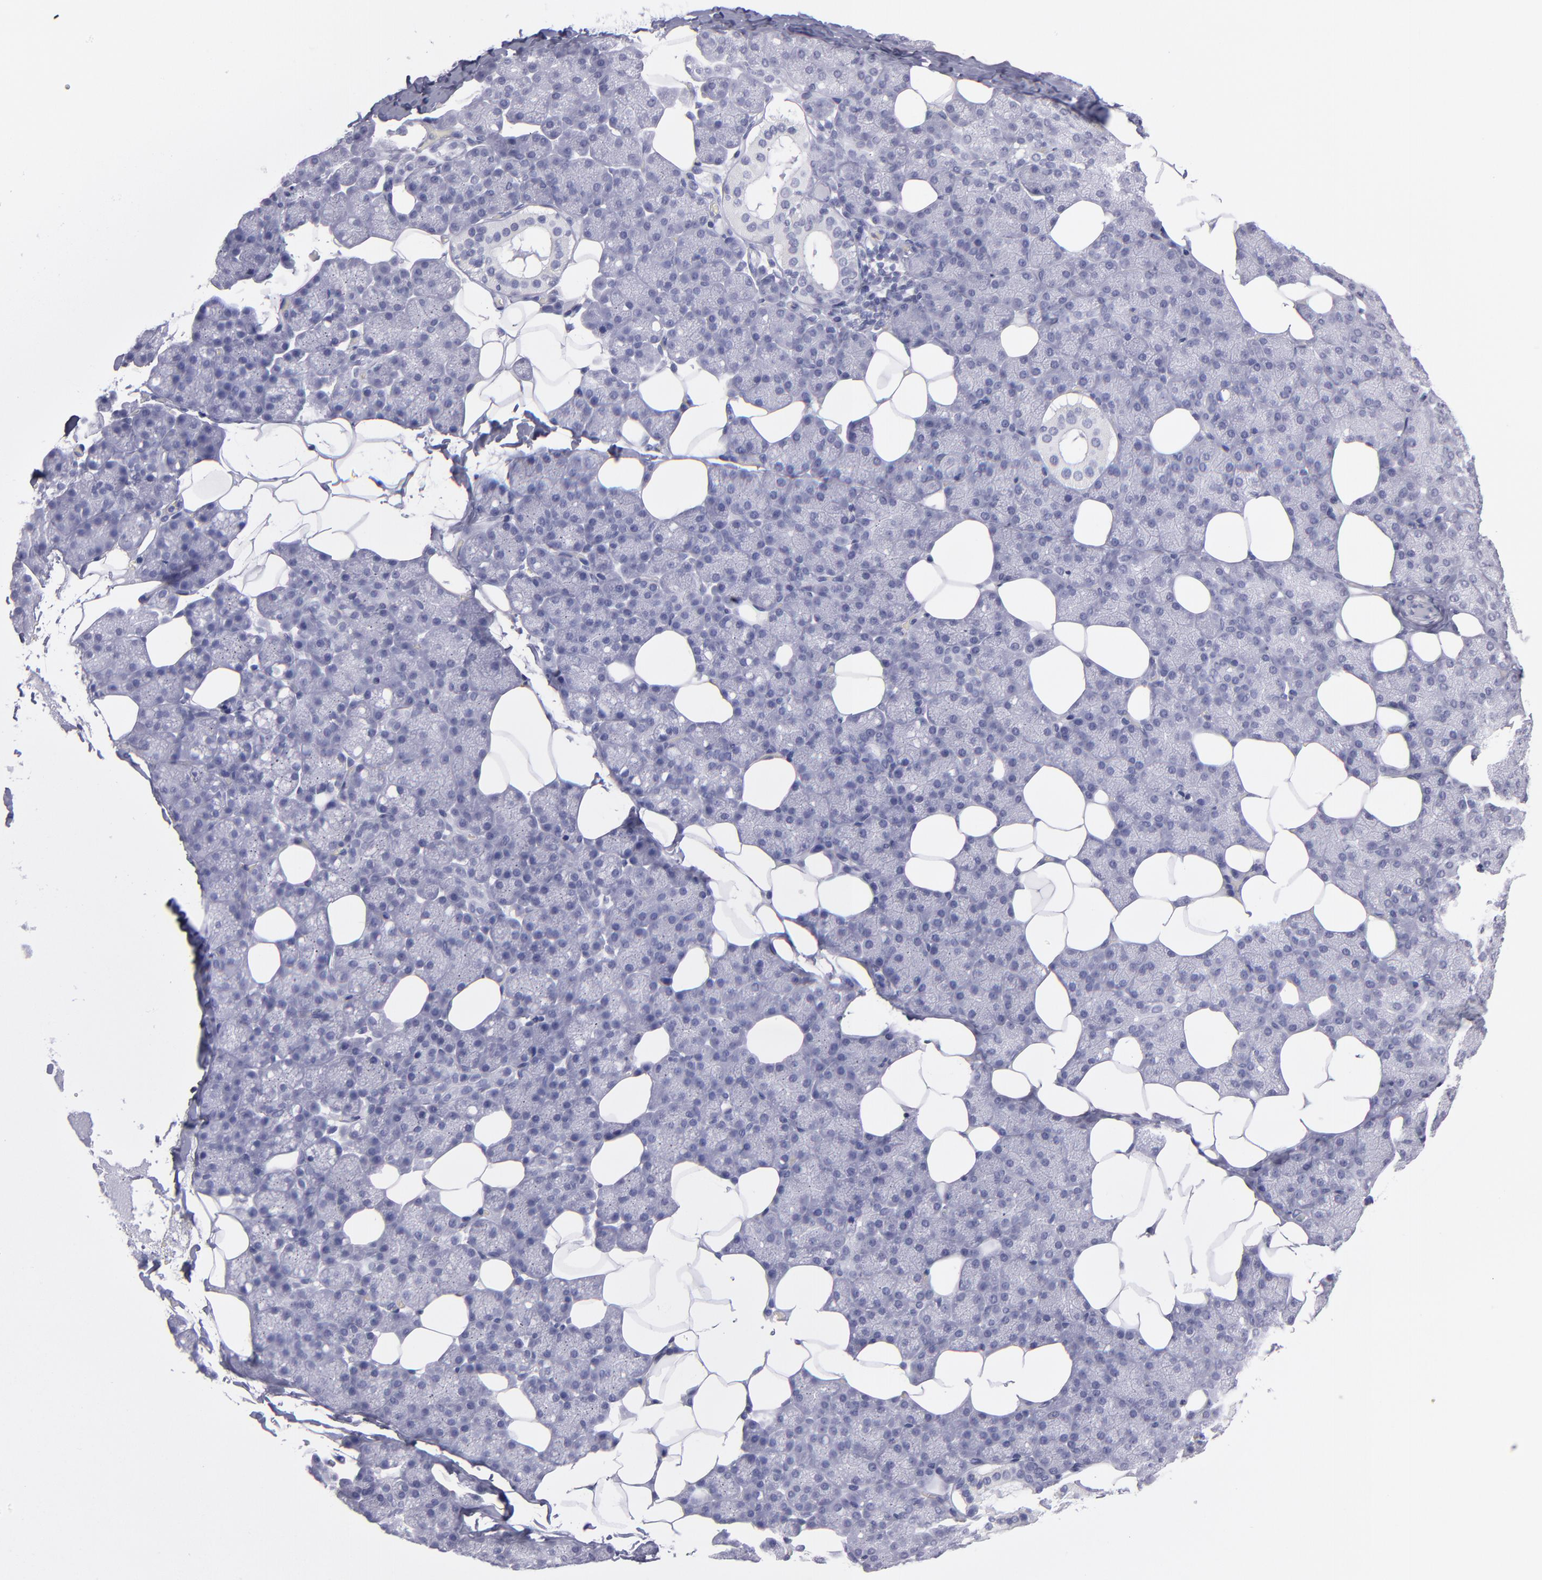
{"staining": {"intensity": "negative", "quantity": "none", "location": "none"}, "tissue": "salivary gland", "cell_type": "Glandular cells", "image_type": "normal", "snomed": [{"axis": "morphology", "description": "Normal tissue, NOS"}, {"axis": "topography", "description": "Lymph node"}, {"axis": "topography", "description": "Salivary gland"}], "caption": "This is an immunohistochemistry photomicrograph of normal human salivary gland. There is no staining in glandular cells.", "gene": "MB", "patient": {"sex": "male", "age": 8}}